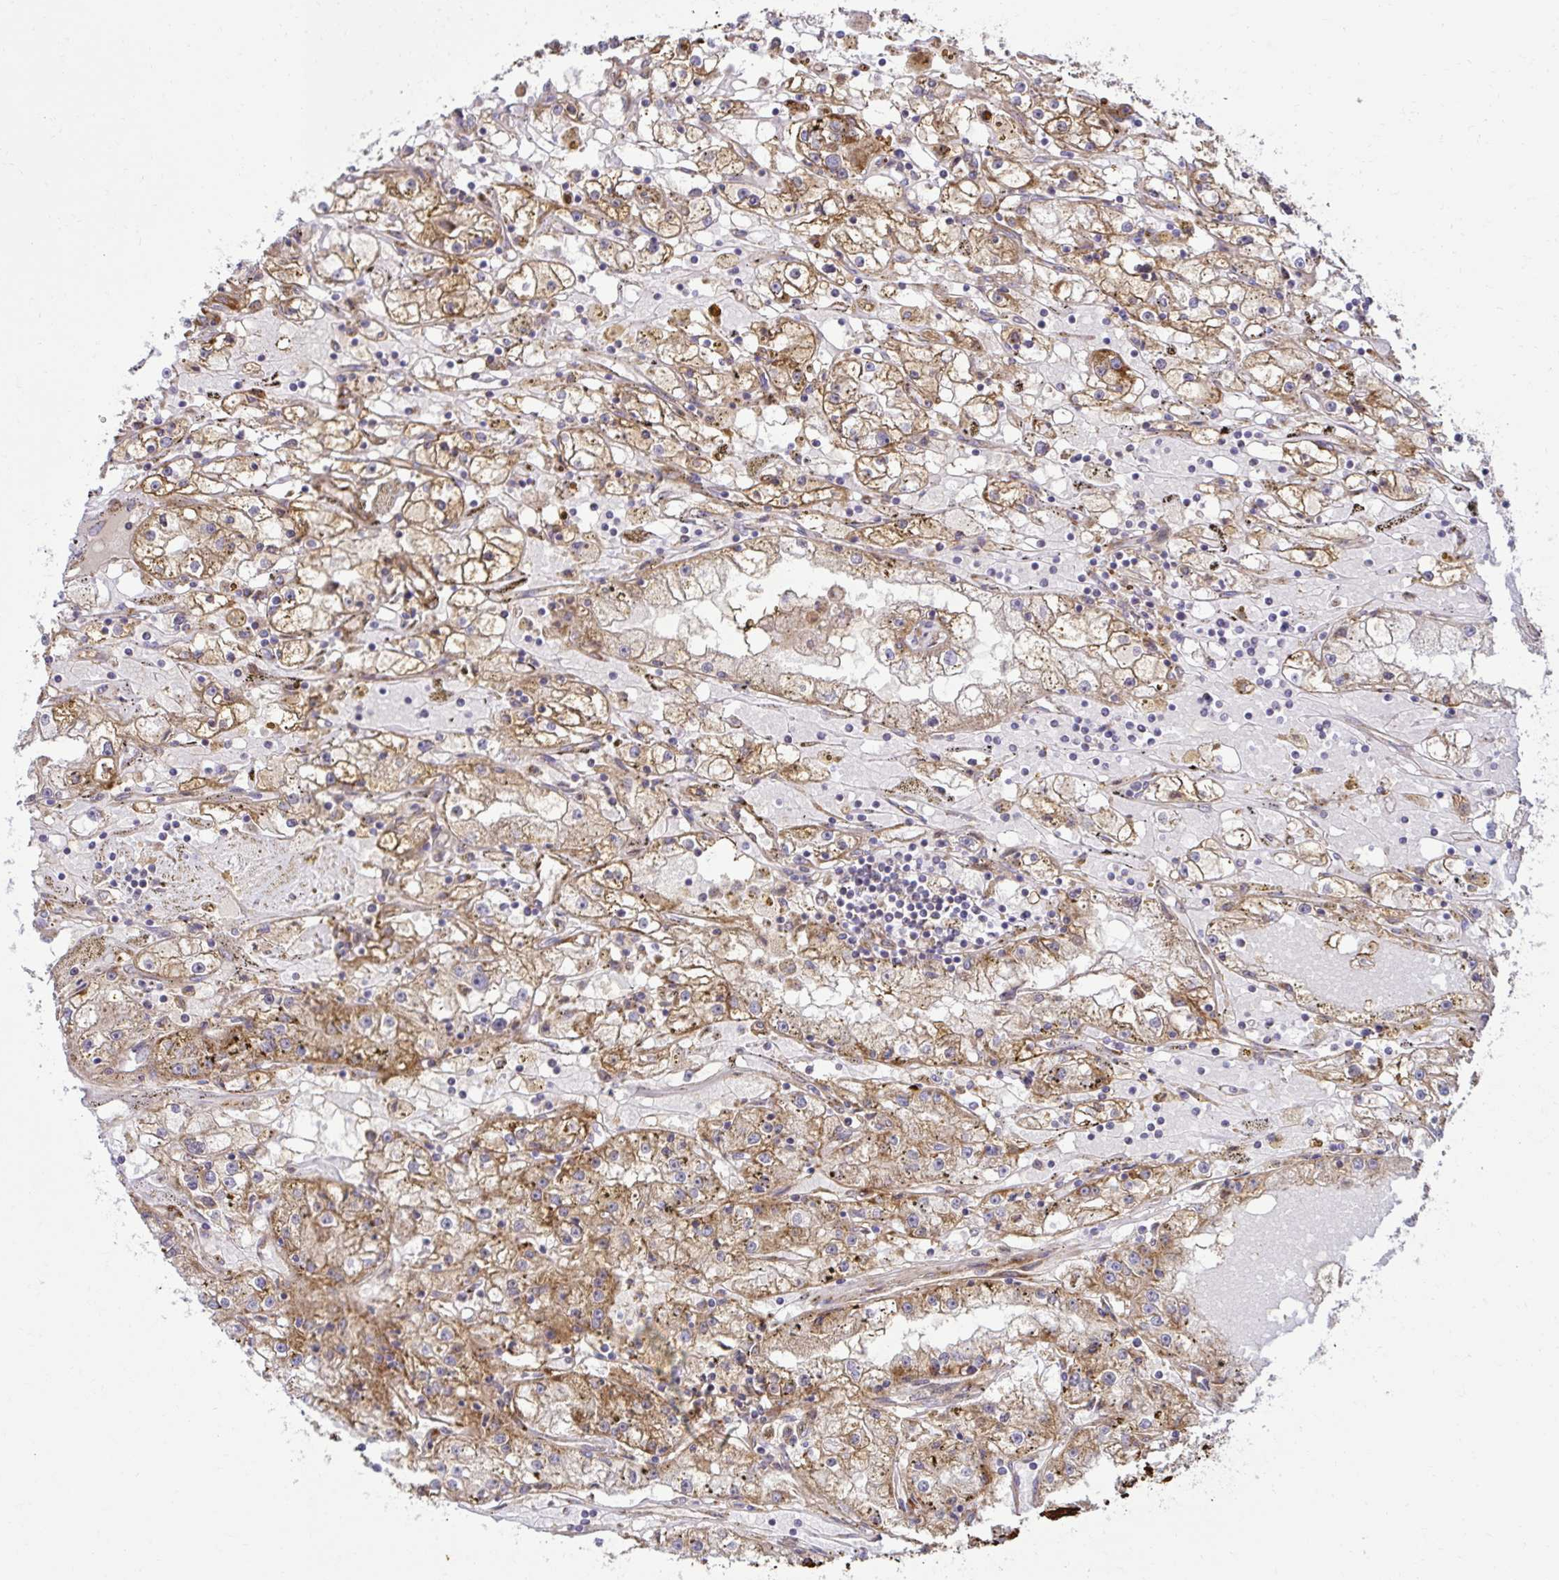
{"staining": {"intensity": "moderate", "quantity": ">75%", "location": "cytoplasmic/membranous"}, "tissue": "renal cancer", "cell_type": "Tumor cells", "image_type": "cancer", "snomed": [{"axis": "morphology", "description": "Adenocarcinoma, NOS"}, {"axis": "topography", "description": "Kidney"}], "caption": "Renal adenocarcinoma stained with a protein marker shows moderate staining in tumor cells.", "gene": "LIMS1", "patient": {"sex": "male", "age": 56}}